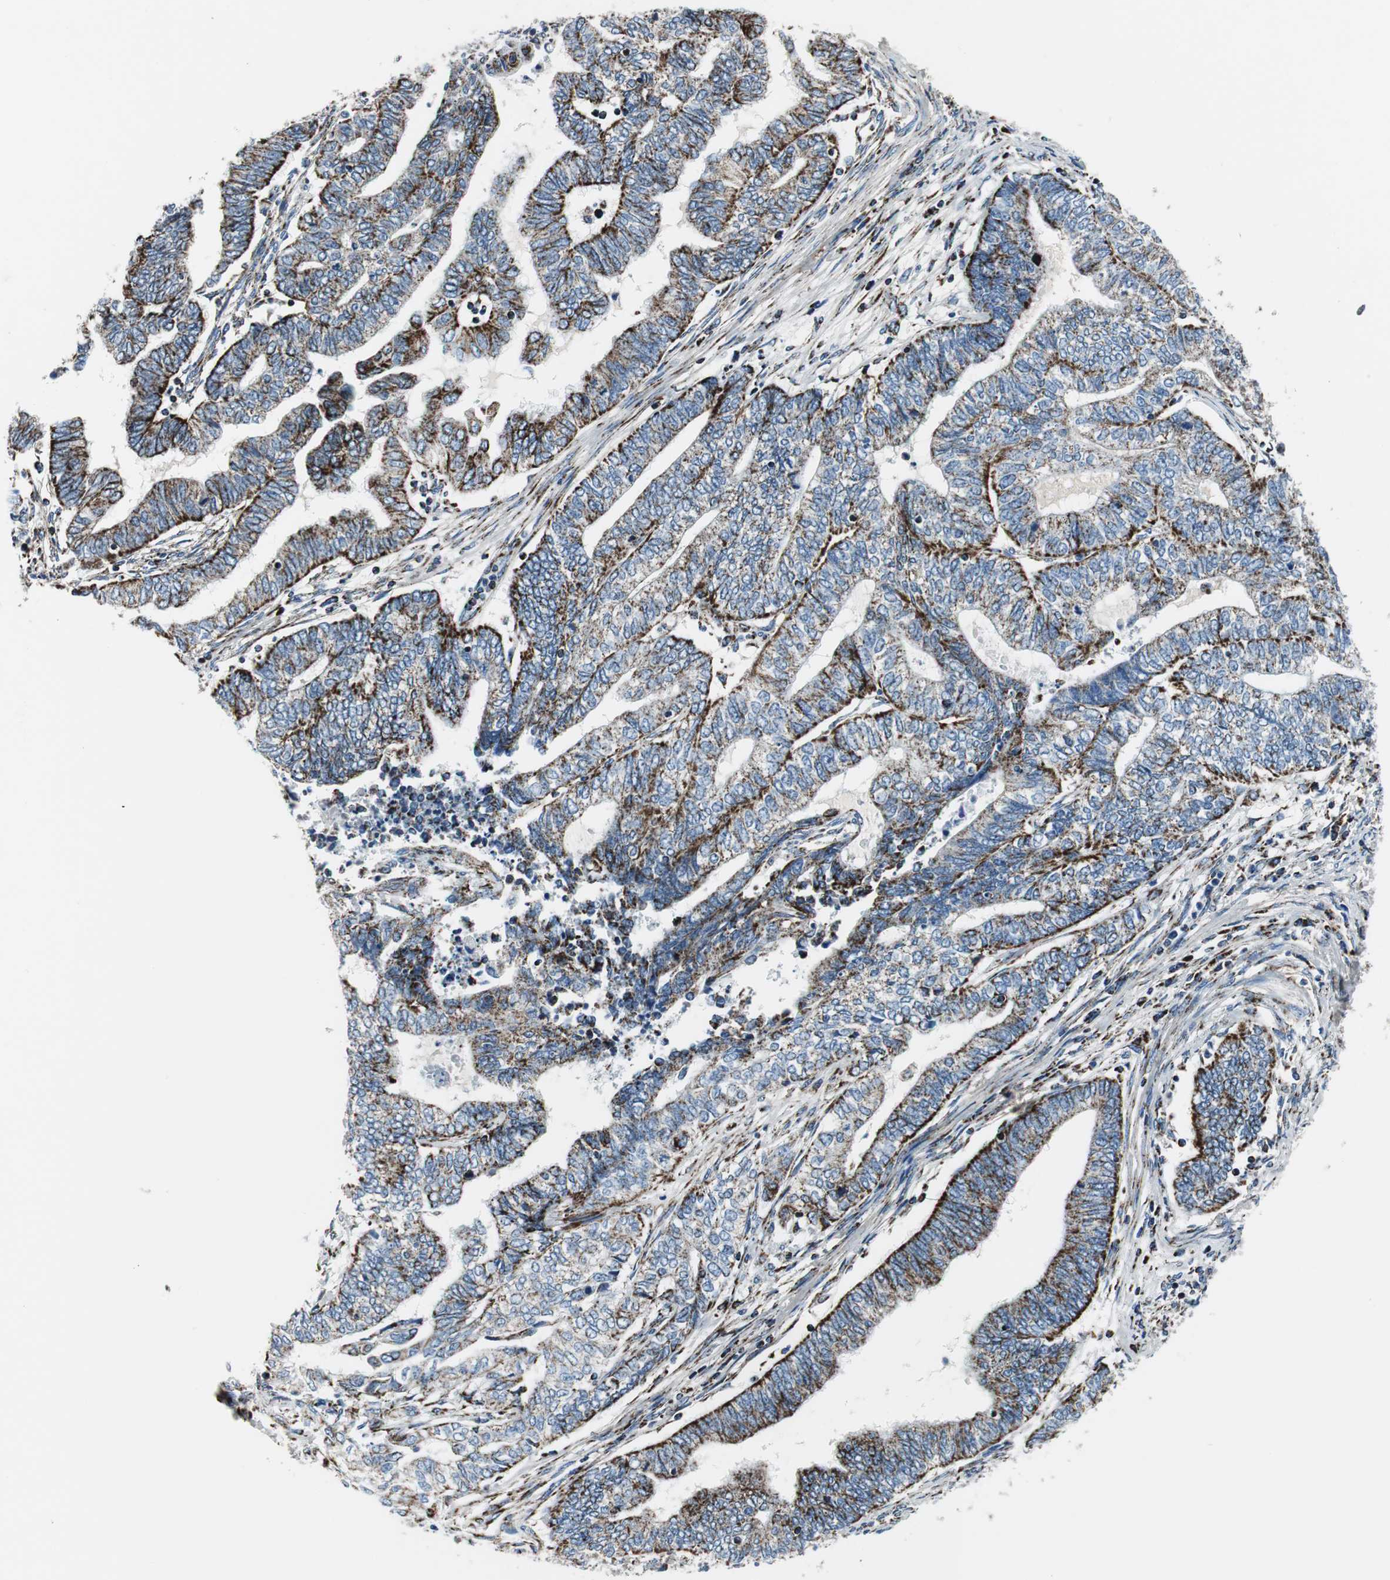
{"staining": {"intensity": "strong", "quantity": ">75%", "location": "cytoplasmic/membranous"}, "tissue": "endometrial cancer", "cell_type": "Tumor cells", "image_type": "cancer", "snomed": [{"axis": "morphology", "description": "Adenocarcinoma, NOS"}, {"axis": "topography", "description": "Uterus"}, {"axis": "topography", "description": "Endometrium"}], "caption": "Endometrial cancer stained with a brown dye shows strong cytoplasmic/membranous positive staining in about >75% of tumor cells.", "gene": "C1QTNF7", "patient": {"sex": "female", "age": 70}}